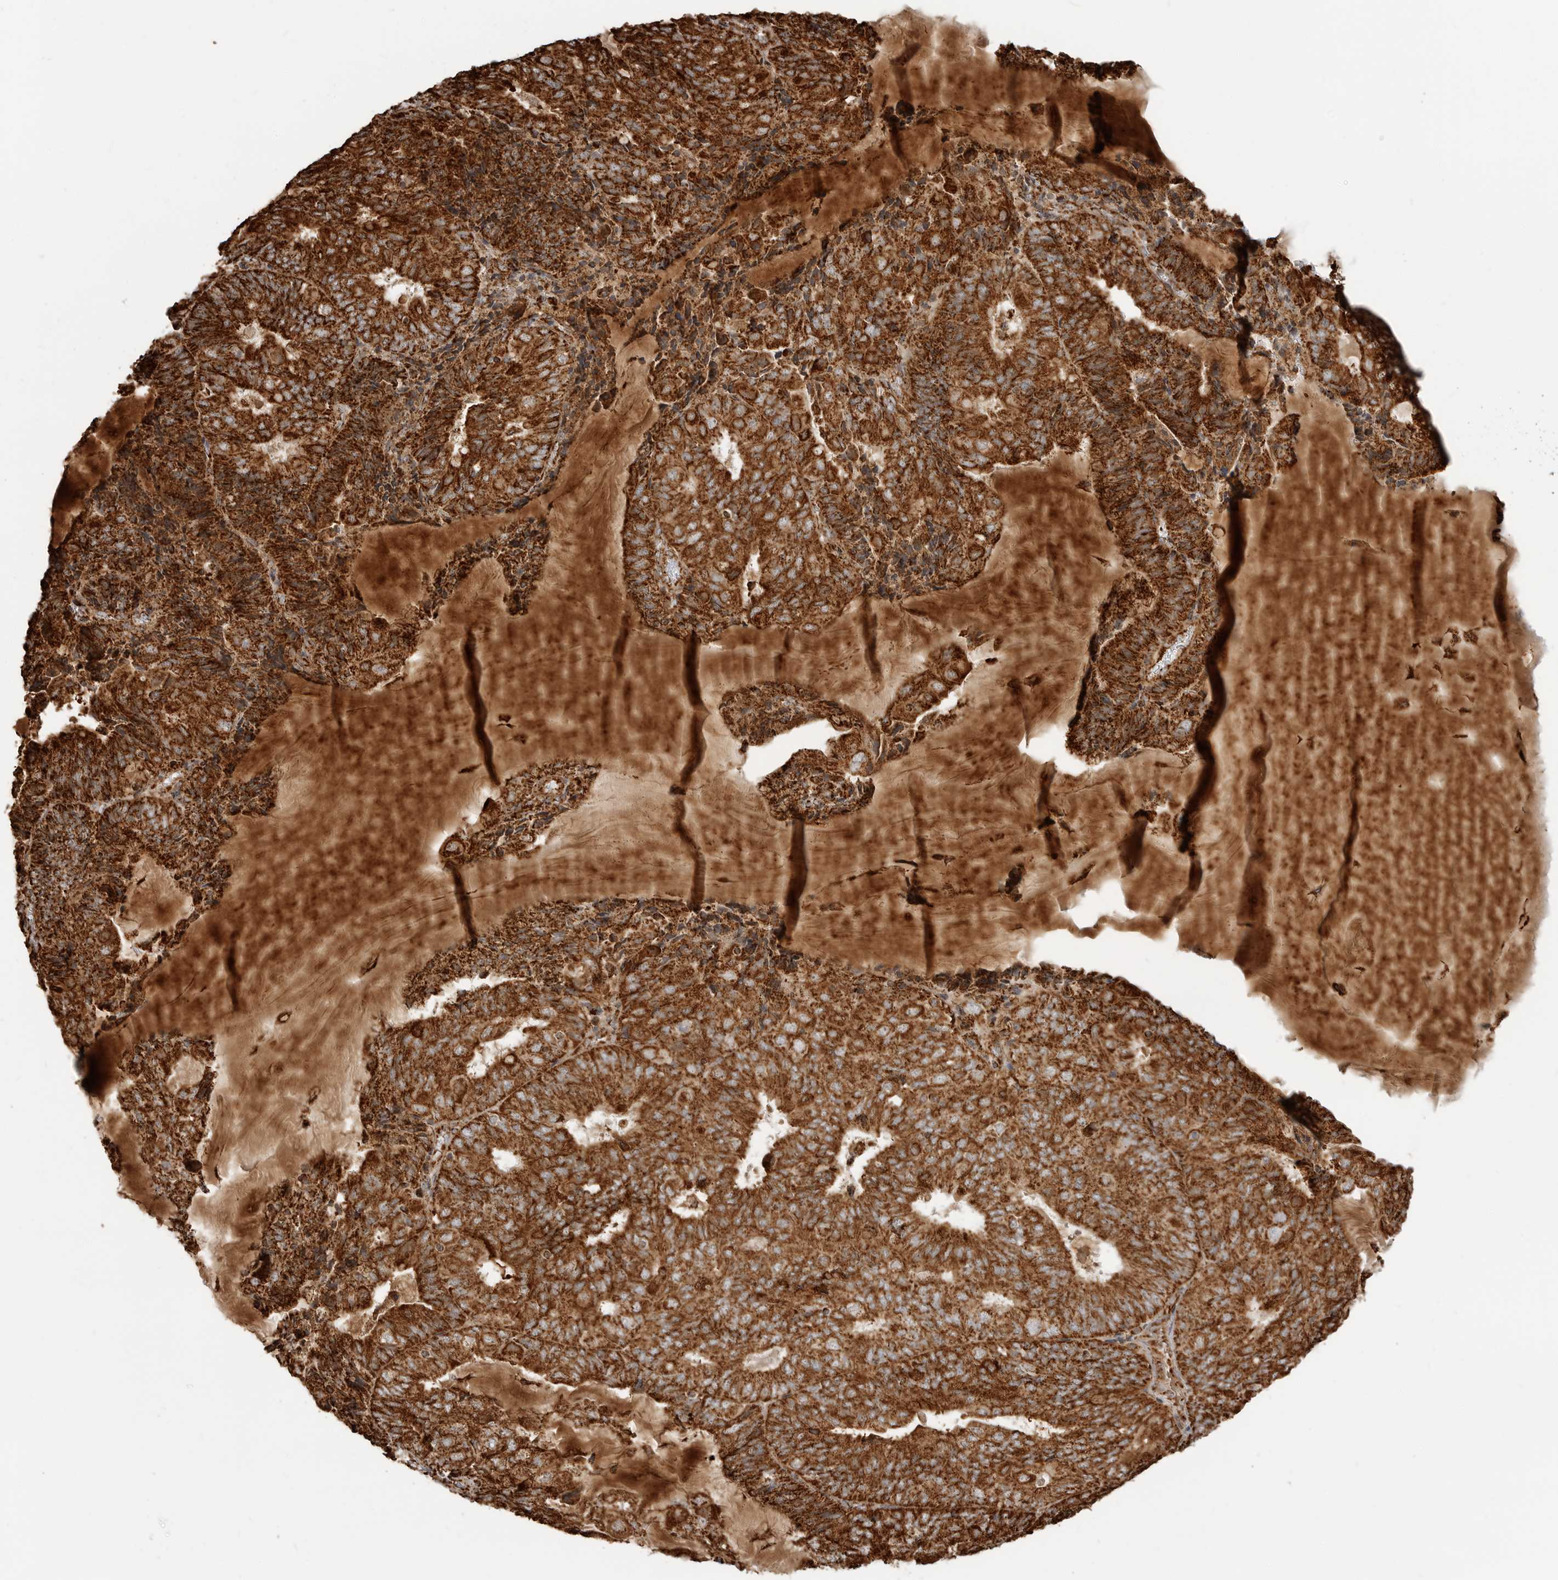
{"staining": {"intensity": "strong", "quantity": ">75%", "location": "cytoplasmic/membranous"}, "tissue": "endometrial cancer", "cell_type": "Tumor cells", "image_type": "cancer", "snomed": [{"axis": "morphology", "description": "Adenocarcinoma, NOS"}, {"axis": "topography", "description": "Endometrium"}], "caption": "Immunohistochemical staining of human endometrial cancer reveals high levels of strong cytoplasmic/membranous positivity in about >75% of tumor cells.", "gene": "BMP2K", "patient": {"sex": "female", "age": 81}}